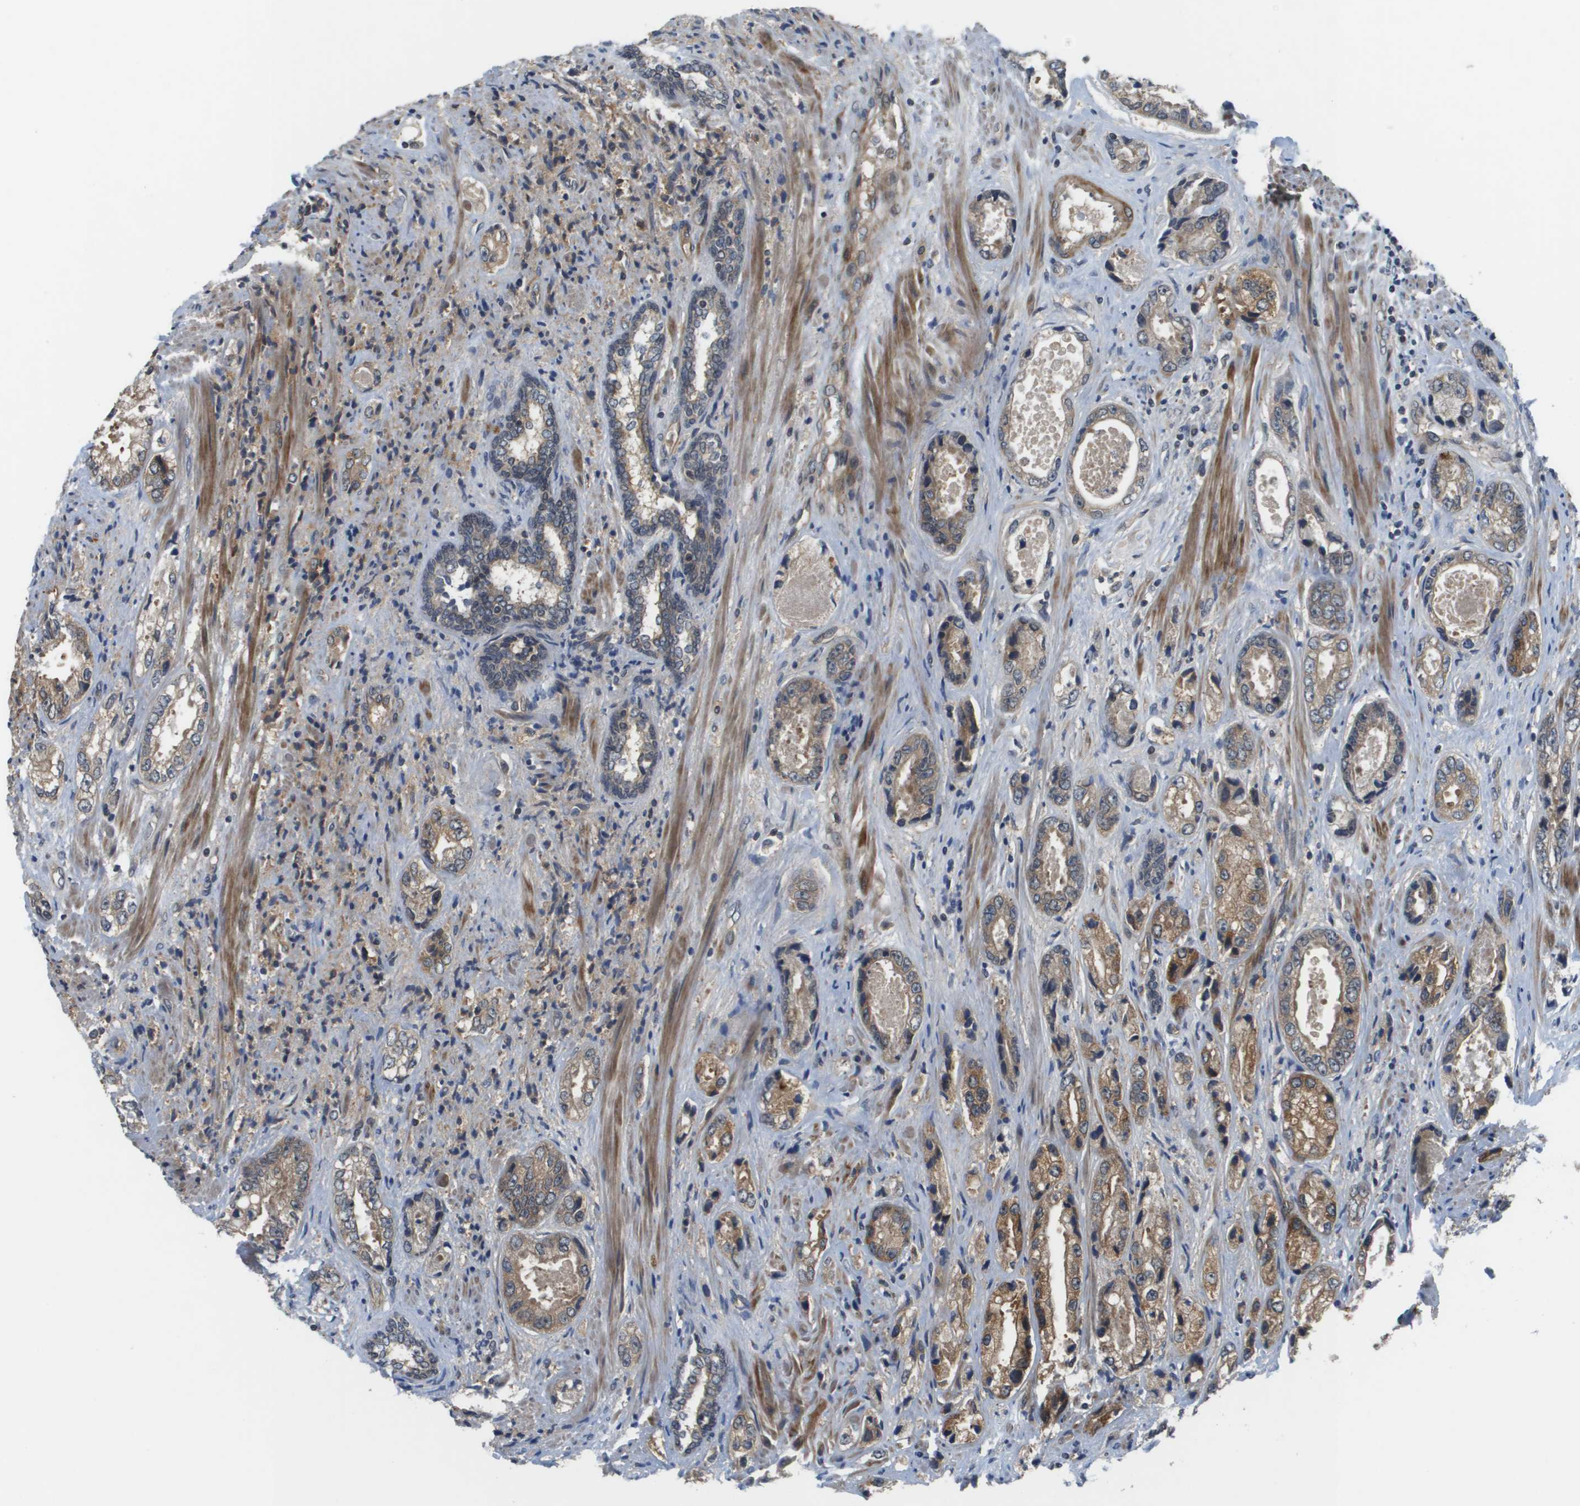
{"staining": {"intensity": "moderate", "quantity": ">75%", "location": "cytoplasmic/membranous"}, "tissue": "prostate cancer", "cell_type": "Tumor cells", "image_type": "cancer", "snomed": [{"axis": "morphology", "description": "Adenocarcinoma, High grade"}, {"axis": "topography", "description": "Prostate"}], "caption": "Prostate cancer (high-grade adenocarcinoma) stained with DAB IHC exhibits medium levels of moderate cytoplasmic/membranous positivity in about >75% of tumor cells.", "gene": "ENPP5", "patient": {"sex": "male", "age": 61}}